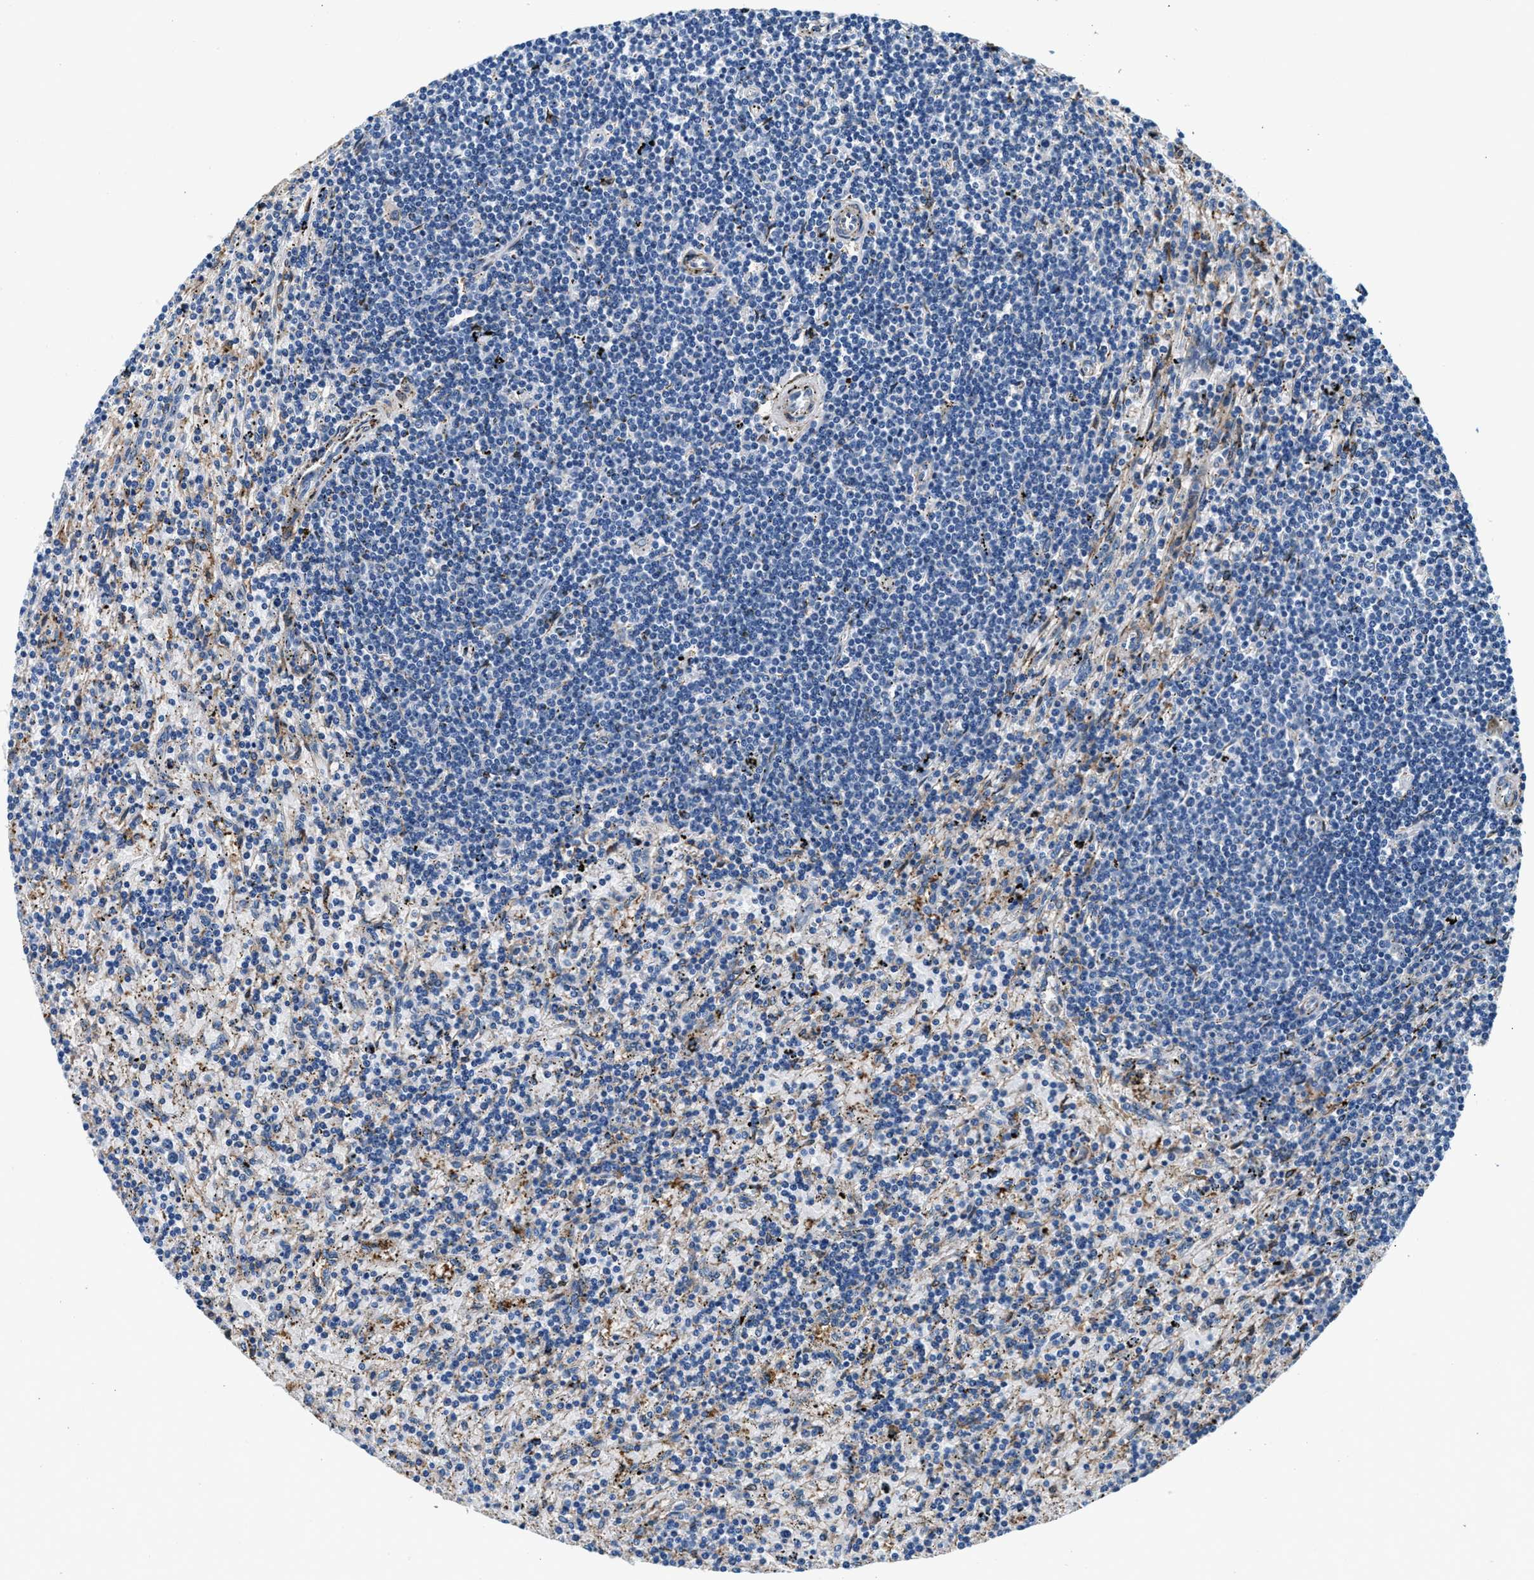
{"staining": {"intensity": "negative", "quantity": "none", "location": "none"}, "tissue": "lymphoma", "cell_type": "Tumor cells", "image_type": "cancer", "snomed": [{"axis": "morphology", "description": "Malignant lymphoma, non-Hodgkin's type, Low grade"}, {"axis": "topography", "description": "Spleen"}], "caption": "Tumor cells show no significant protein staining in lymphoma.", "gene": "SLFN11", "patient": {"sex": "male", "age": 76}}